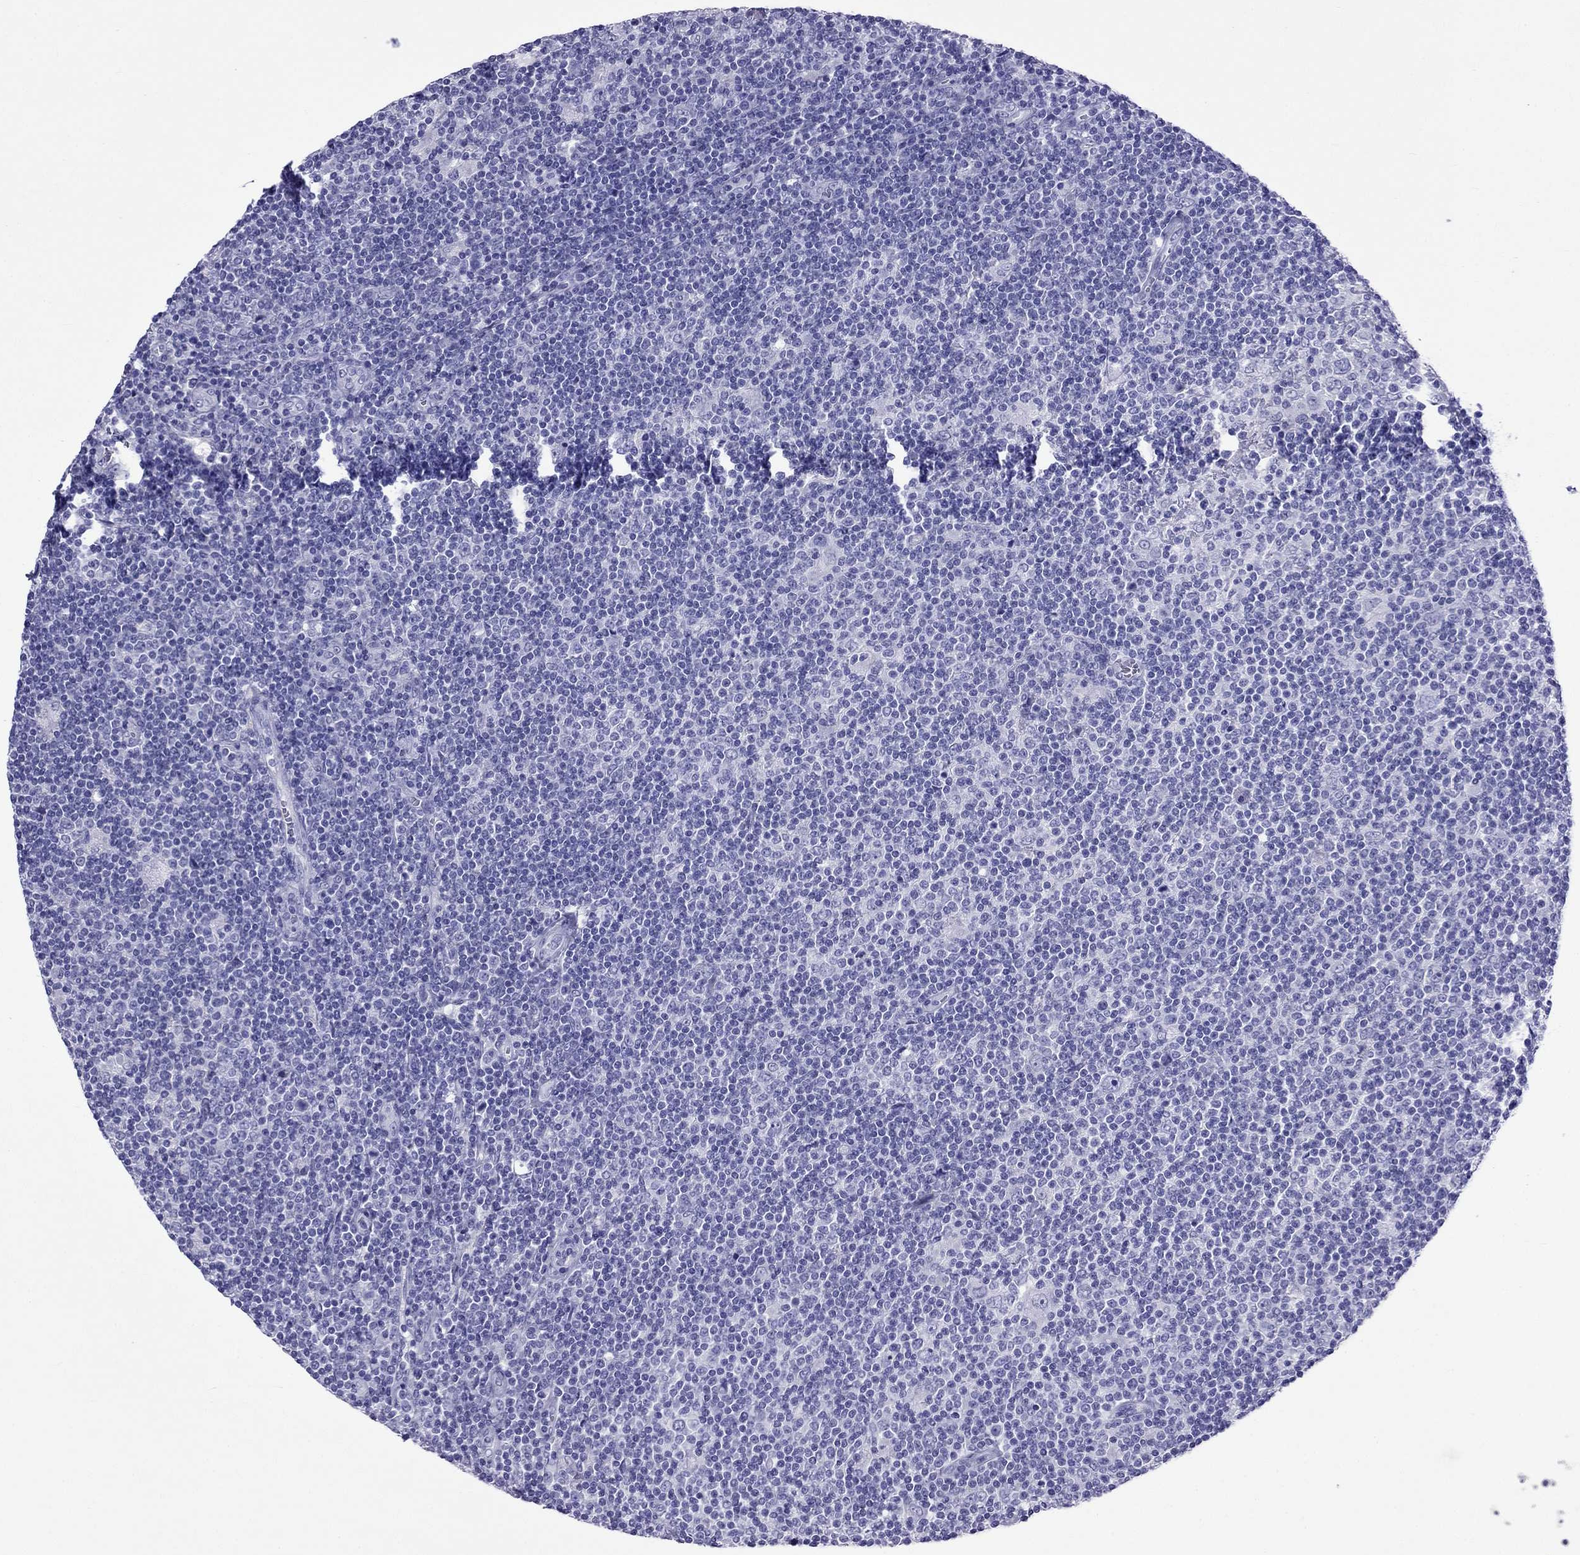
{"staining": {"intensity": "negative", "quantity": "none", "location": "none"}, "tissue": "lymphoma", "cell_type": "Tumor cells", "image_type": "cancer", "snomed": [{"axis": "morphology", "description": "Hodgkin's disease, NOS"}, {"axis": "topography", "description": "Lymph node"}], "caption": "The histopathology image reveals no significant expression in tumor cells of Hodgkin's disease.", "gene": "ARR3", "patient": {"sex": "male", "age": 40}}